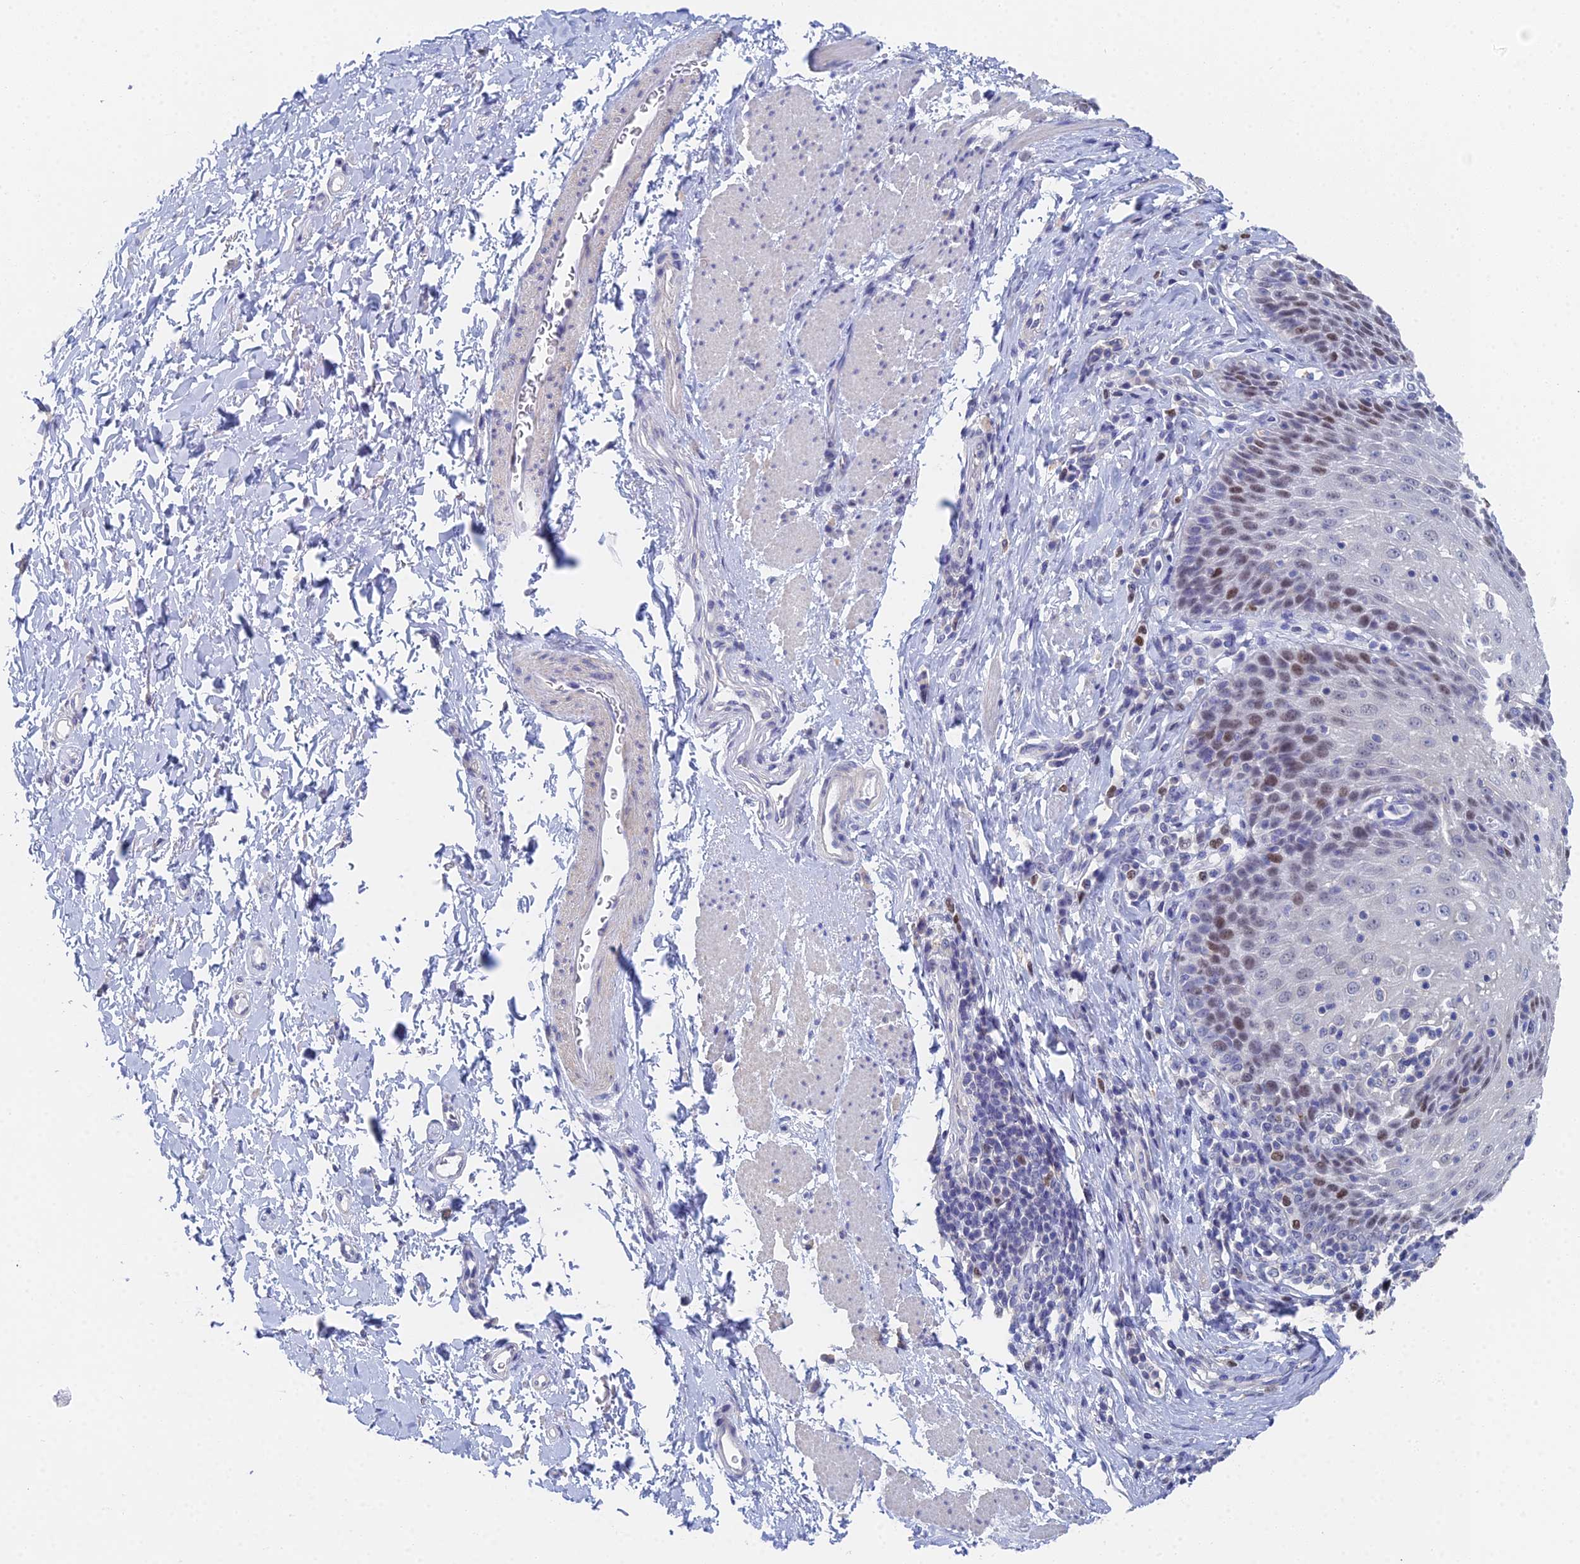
{"staining": {"intensity": "moderate", "quantity": "<25%", "location": "nuclear"}, "tissue": "esophagus", "cell_type": "Squamous epithelial cells", "image_type": "normal", "snomed": [{"axis": "morphology", "description": "Normal tissue, NOS"}, {"axis": "topography", "description": "Esophagus"}], "caption": "Protein positivity by immunohistochemistry exhibits moderate nuclear staining in about <25% of squamous epithelial cells in unremarkable esophagus.", "gene": "MCM2", "patient": {"sex": "female", "age": 61}}